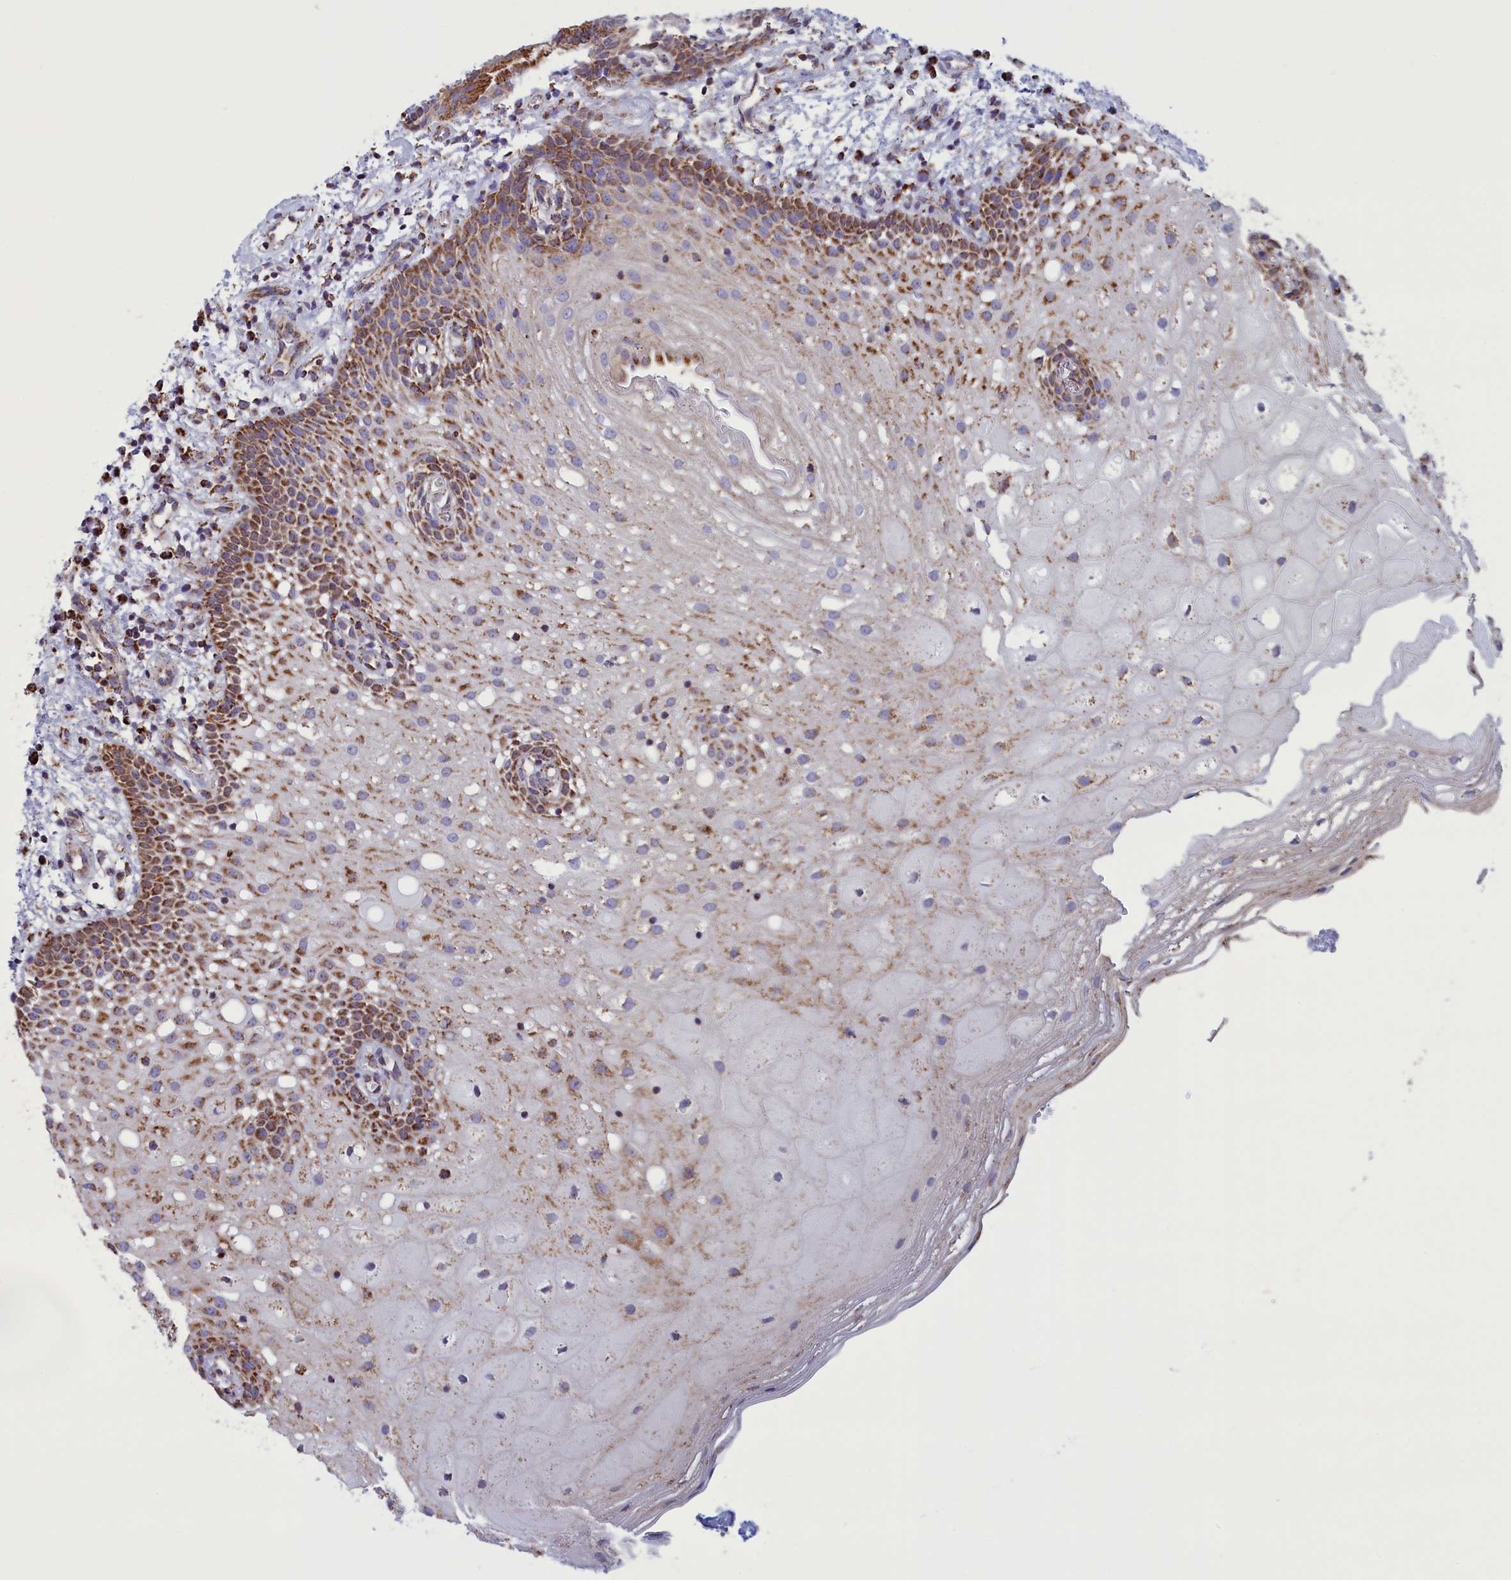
{"staining": {"intensity": "strong", "quantity": "25%-75%", "location": "cytoplasmic/membranous"}, "tissue": "oral mucosa", "cell_type": "Squamous epithelial cells", "image_type": "normal", "snomed": [{"axis": "morphology", "description": "Normal tissue, NOS"}, {"axis": "topography", "description": "Oral tissue"}], "caption": "Oral mucosa stained with IHC demonstrates strong cytoplasmic/membranous positivity in about 25%-75% of squamous epithelial cells.", "gene": "ISOC2", "patient": {"sex": "male", "age": 74}}